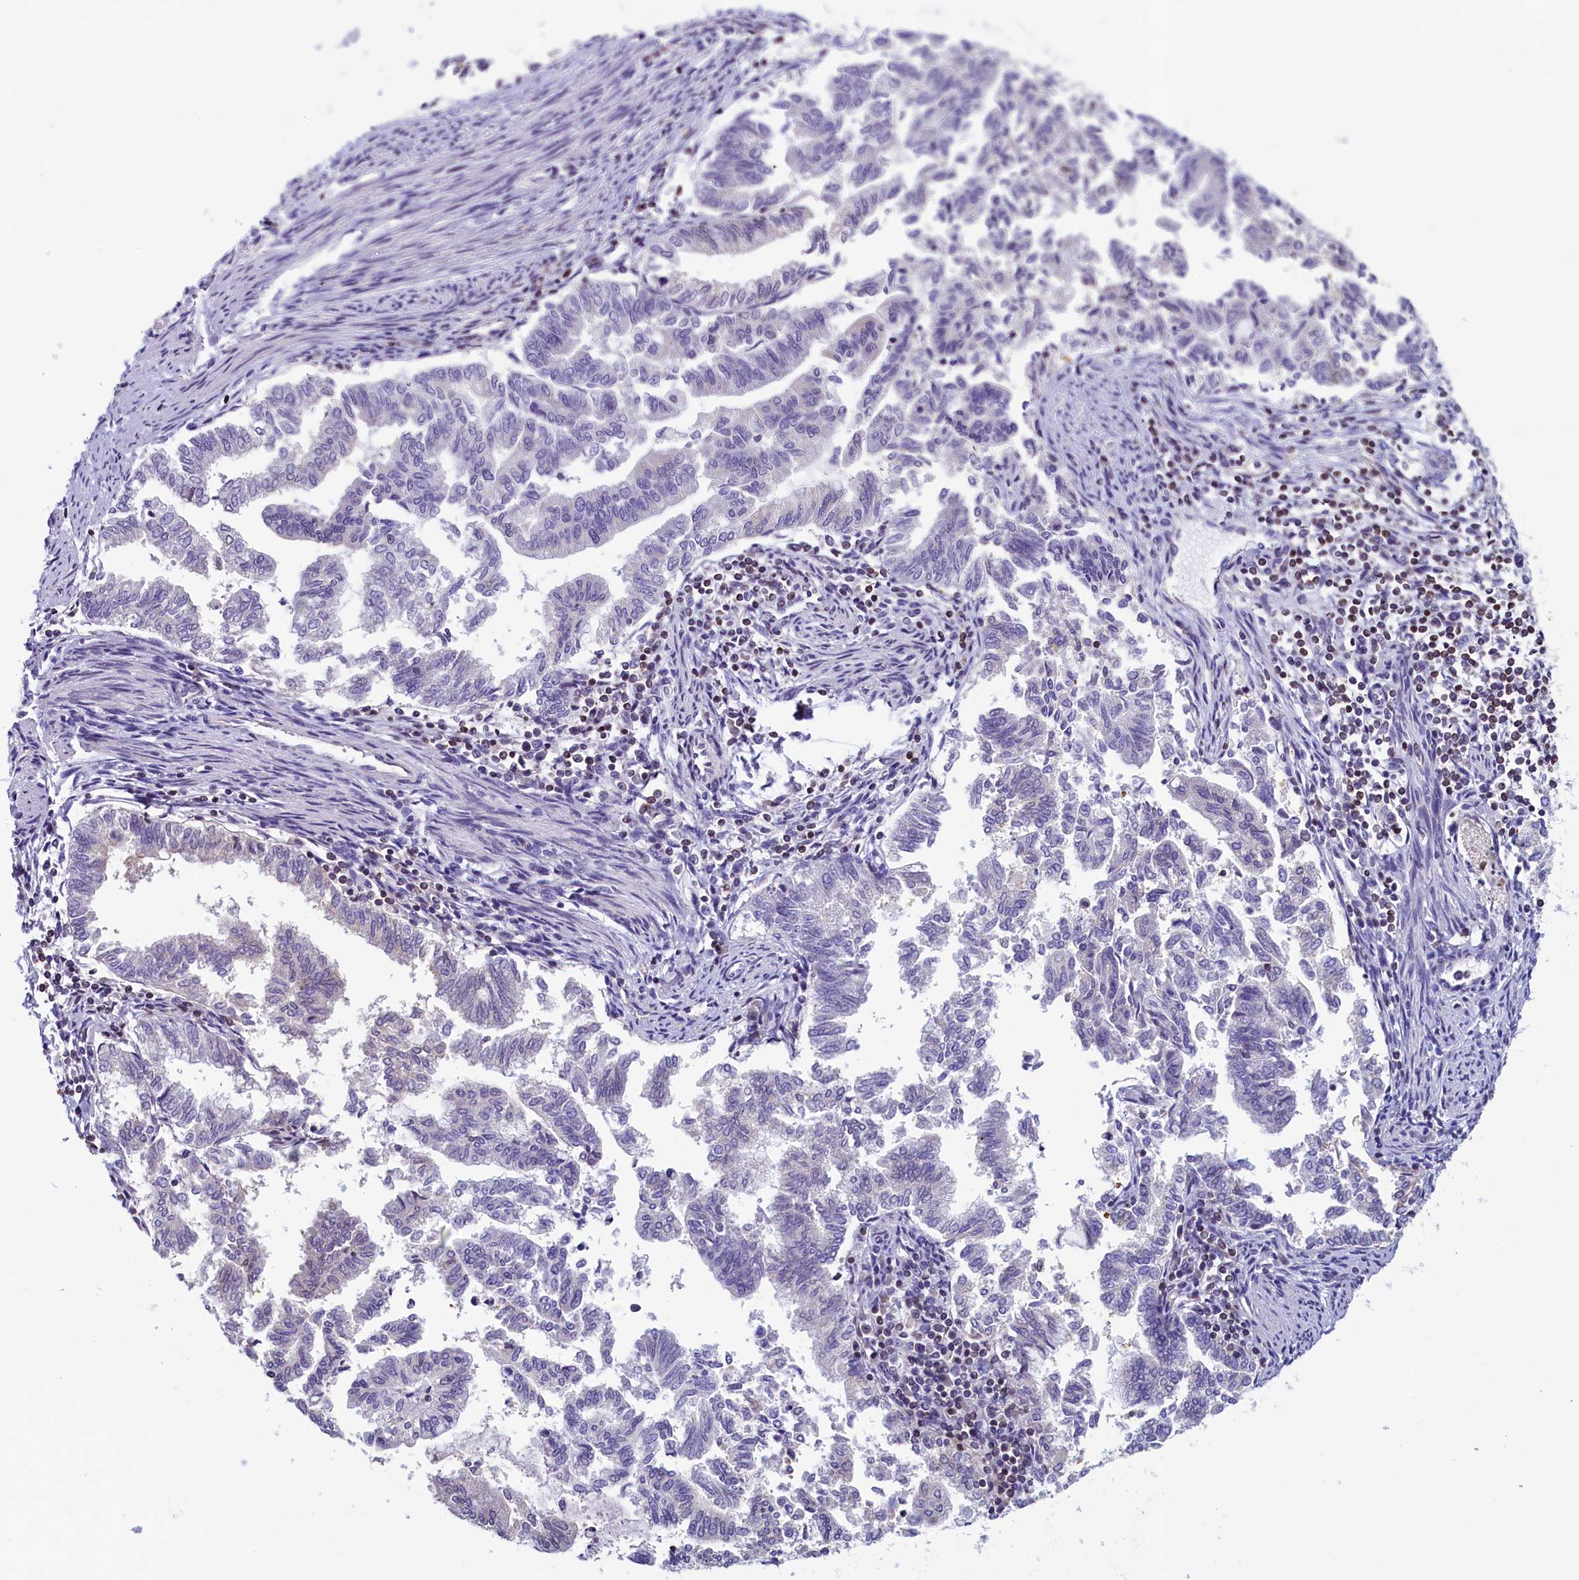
{"staining": {"intensity": "negative", "quantity": "none", "location": "none"}, "tissue": "endometrial cancer", "cell_type": "Tumor cells", "image_type": "cancer", "snomed": [{"axis": "morphology", "description": "Adenocarcinoma, NOS"}, {"axis": "topography", "description": "Endometrium"}], "caption": "Immunohistochemistry (IHC) image of human endometrial adenocarcinoma stained for a protein (brown), which shows no expression in tumor cells.", "gene": "TRAF3IP3", "patient": {"sex": "female", "age": 79}}